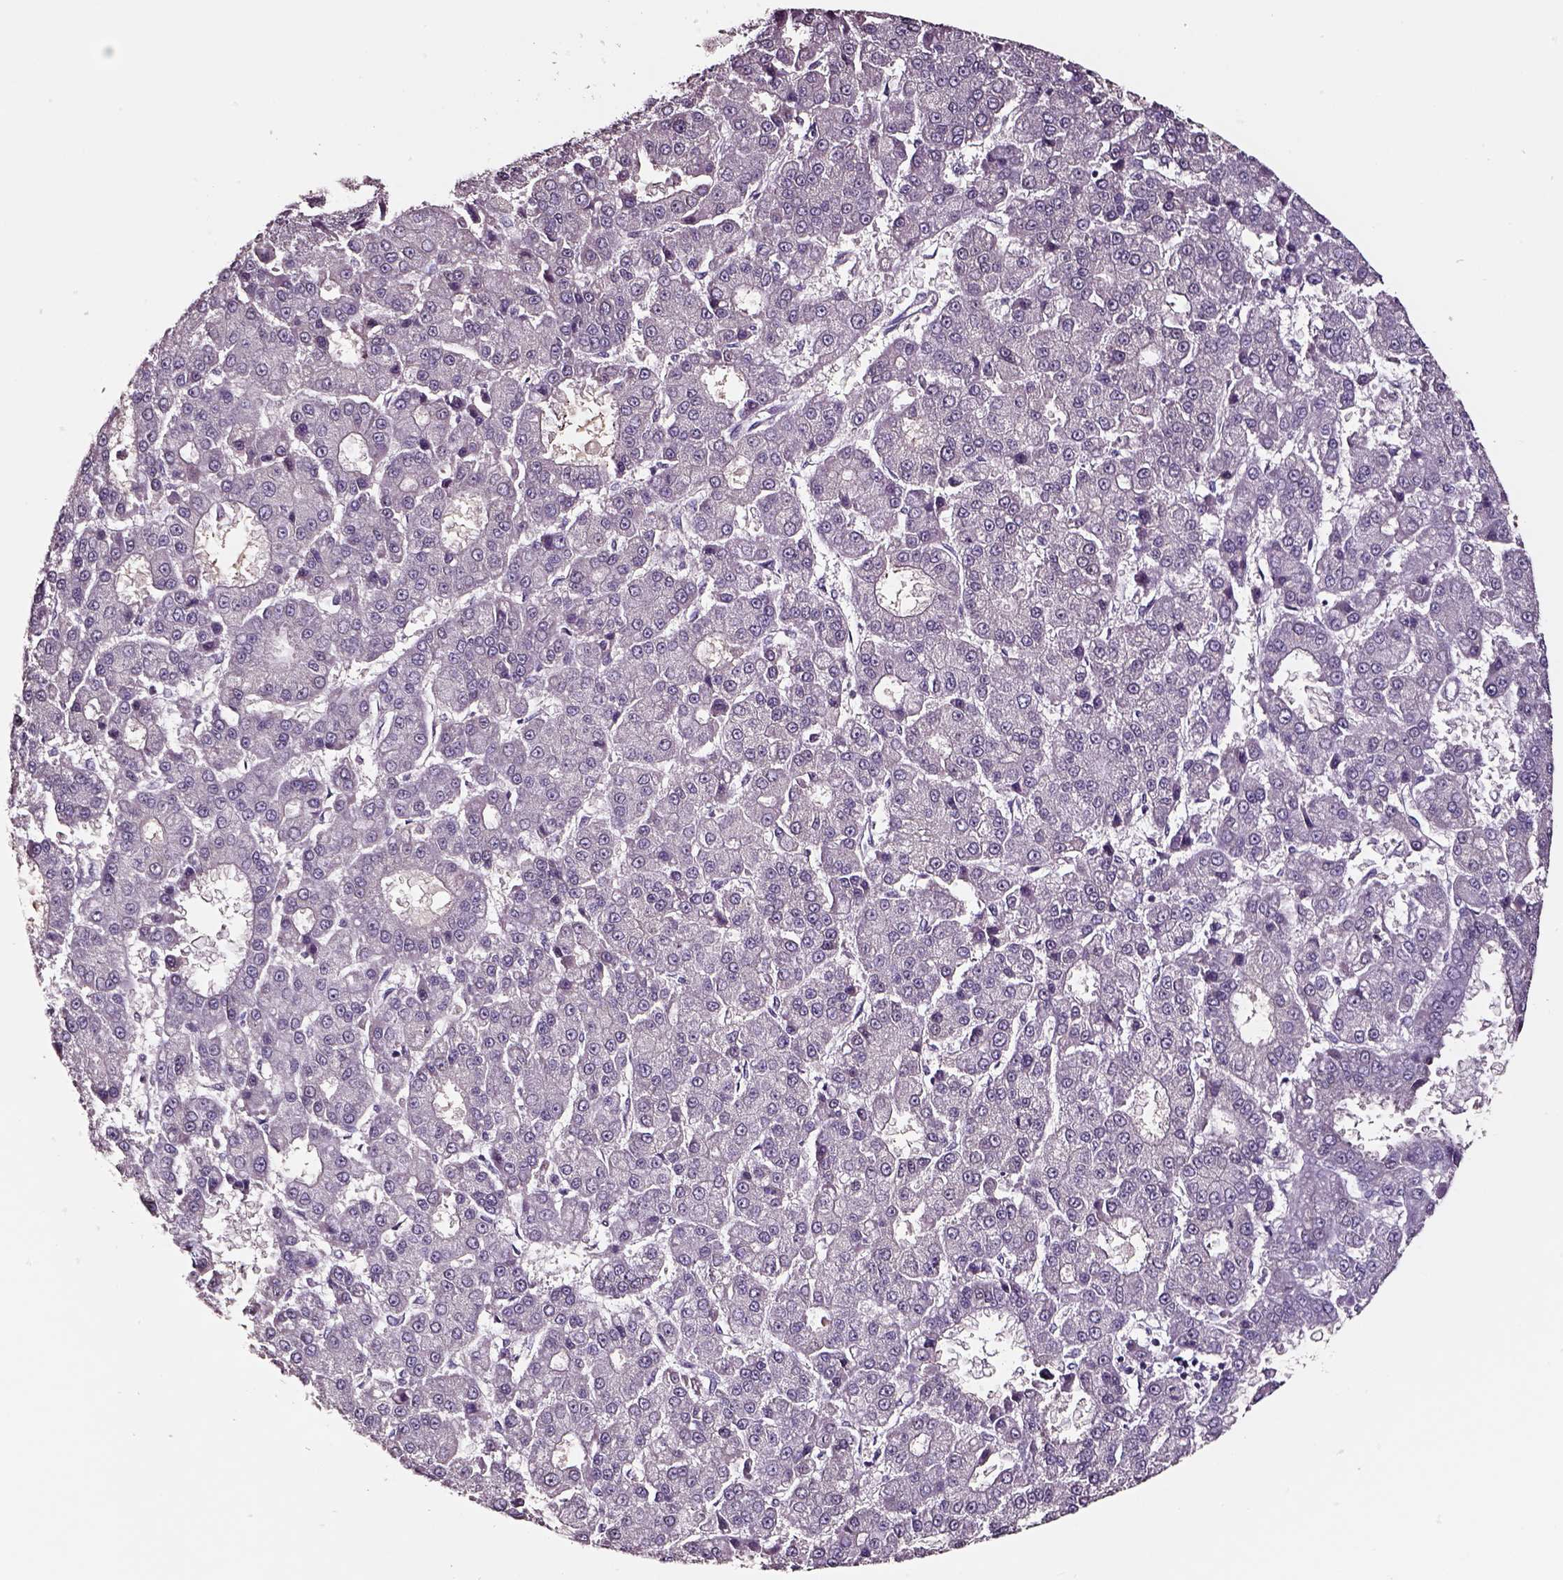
{"staining": {"intensity": "negative", "quantity": "none", "location": "none"}, "tissue": "liver cancer", "cell_type": "Tumor cells", "image_type": "cancer", "snomed": [{"axis": "morphology", "description": "Carcinoma, Hepatocellular, NOS"}, {"axis": "topography", "description": "Liver"}], "caption": "An IHC histopathology image of hepatocellular carcinoma (liver) is shown. There is no staining in tumor cells of hepatocellular carcinoma (liver).", "gene": "SMIM17", "patient": {"sex": "male", "age": 70}}